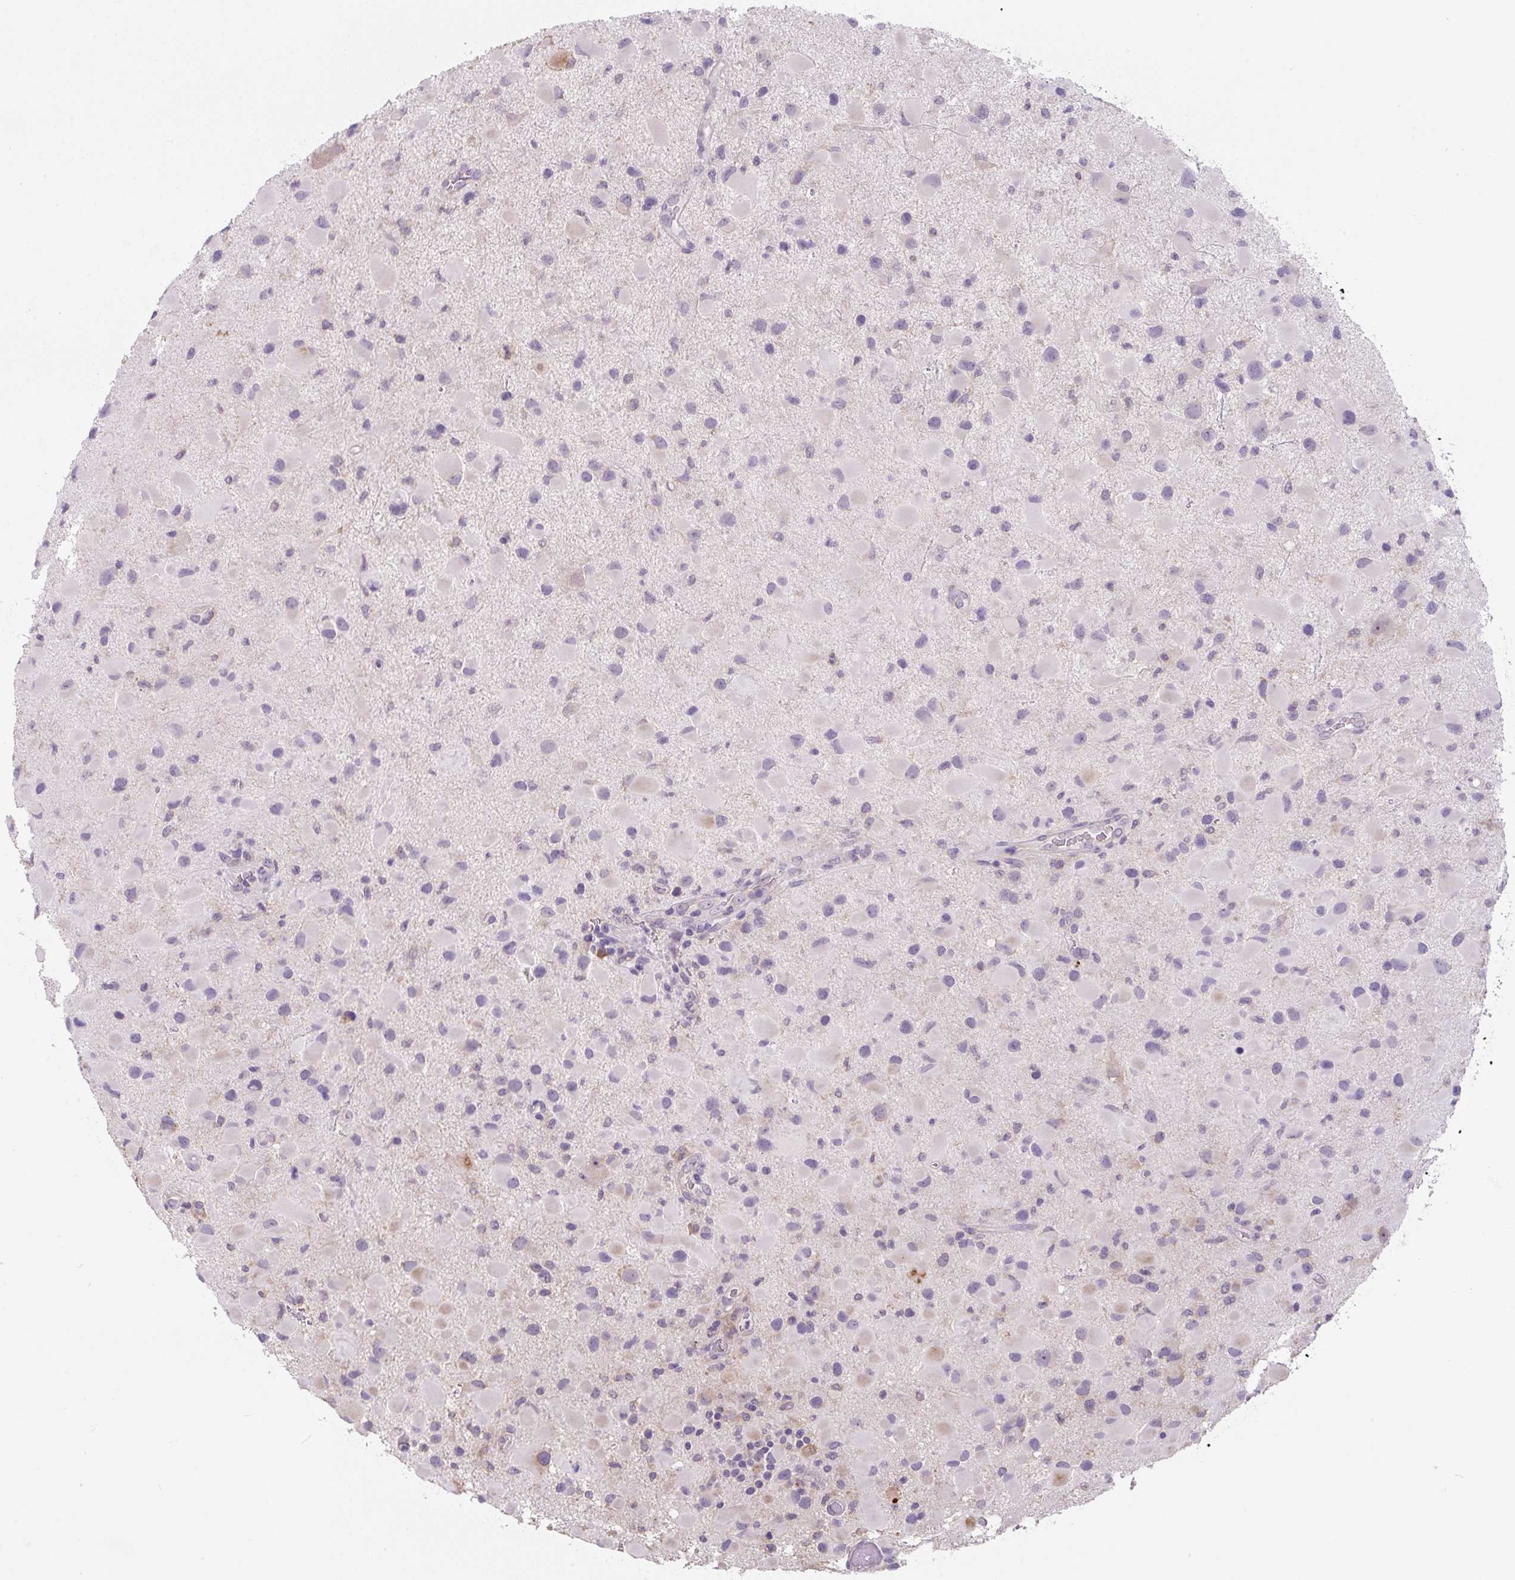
{"staining": {"intensity": "negative", "quantity": "none", "location": "none"}, "tissue": "glioma", "cell_type": "Tumor cells", "image_type": "cancer", "snomed": [{"axis": "morphology", "description": "Glioma, malignant, Low grade"}, {"axis": "topography", "description": "Brain"}], "caption": "Immunohistochemistry photomicrograph of glioma stained for a protein (brown), which exhibits no staining in tumor cells. (Brightfield microscopy of DAB (3,3'-diaminobenzidine) IHC at high magnification).", "gene": "FZD5", "patient": {"sex": "female", "age": 32}}